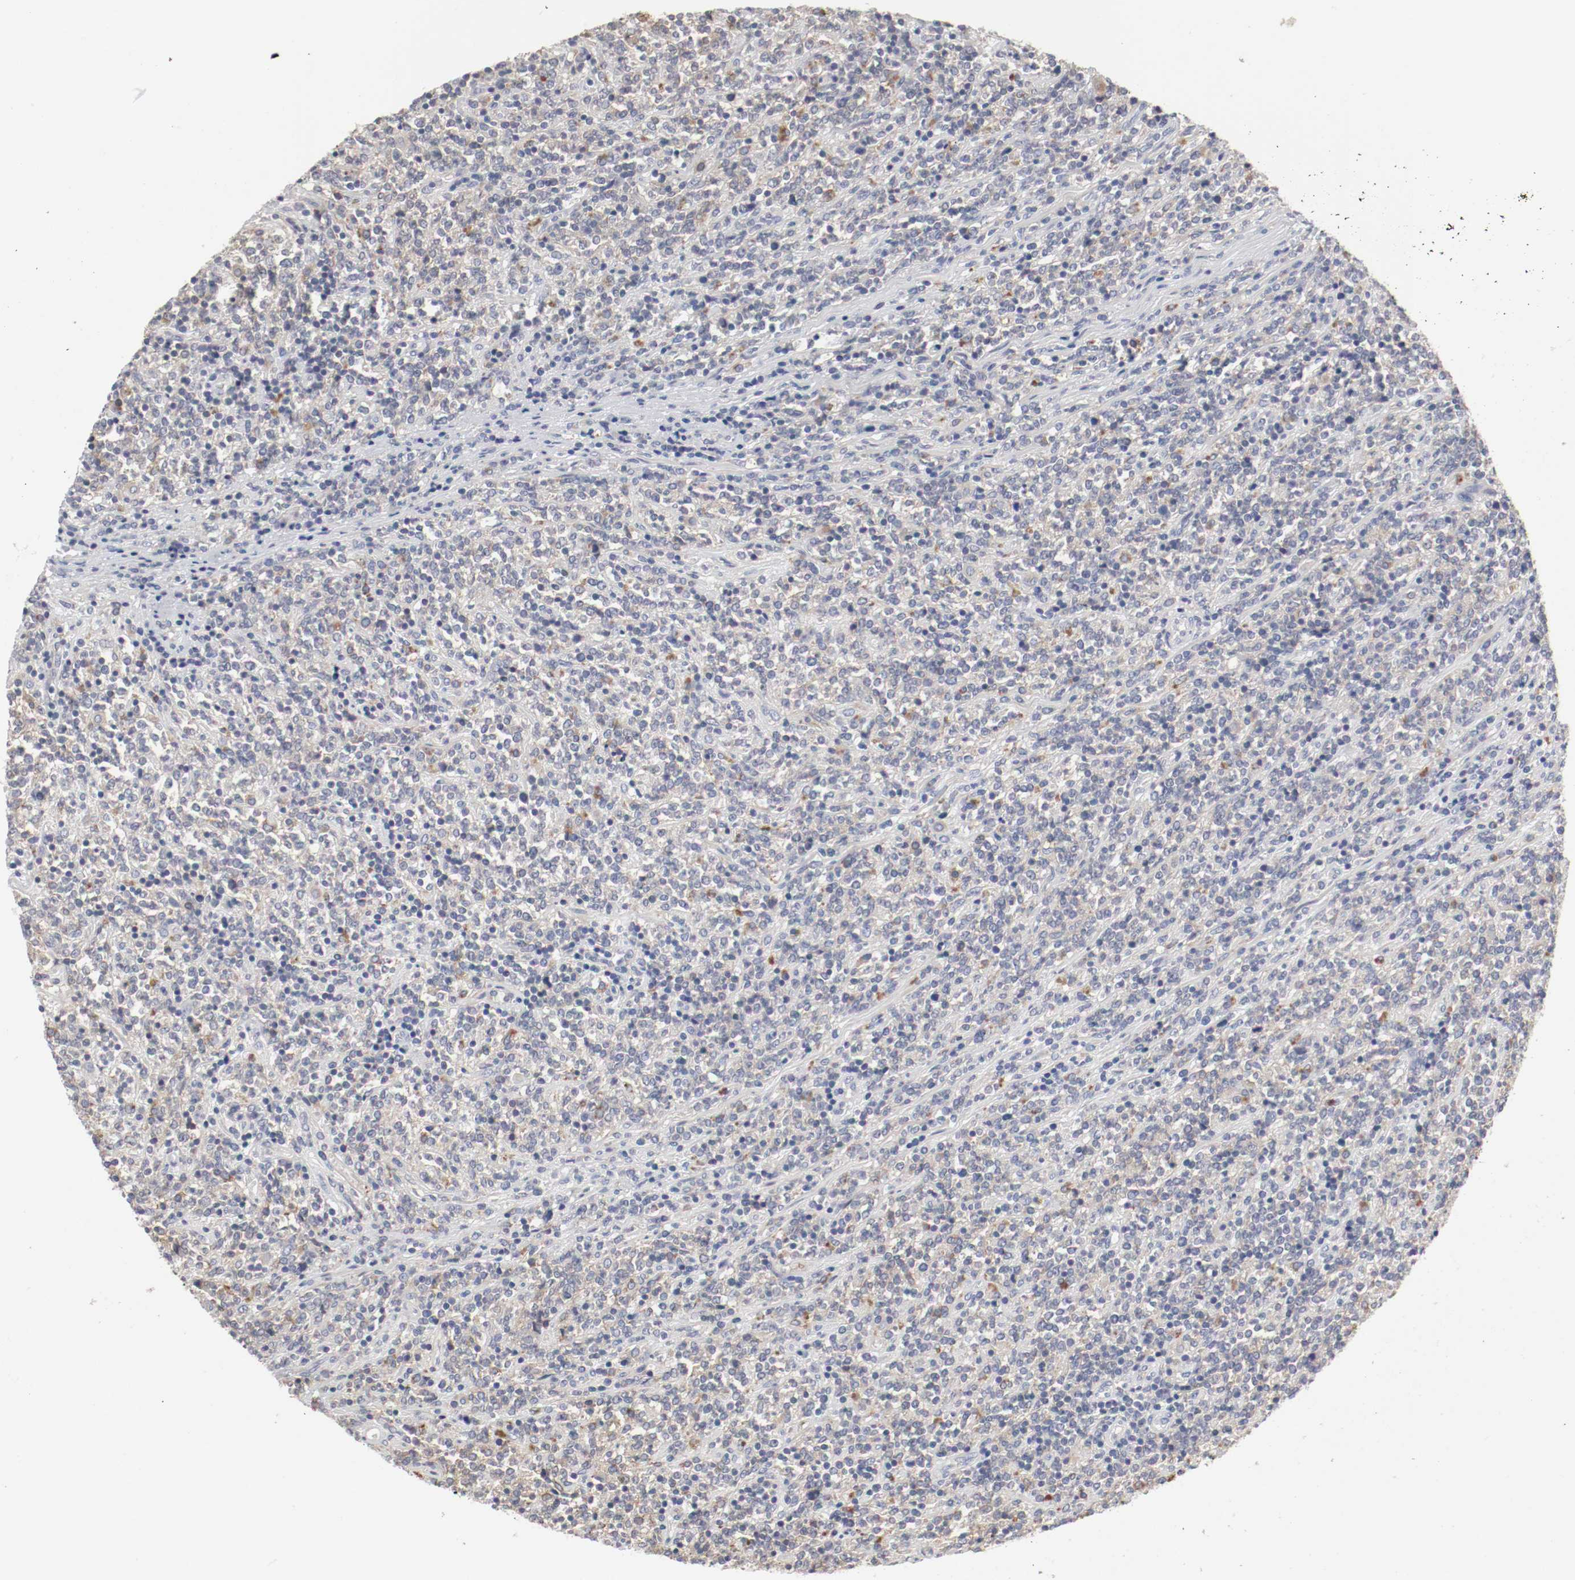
{"staining": {"intensity": "weak", "quantity": "25%-75%", "location": "cytoplasmic/membranous"}, "tissue": "lymphoma", "cell_type": "Tumor cells", "image_type": "cancer", "snomed": [{"axis": "morphology", "description": "Malignant lymphoma, non-Hodgkin's type, High grade"}, {"axis": "topography", "description": "Soft tissue"}], "caption": "Immunohistochemical staining of human malignant lymphoma, non-Hodgkin's type (high-grade) reveals weak cytoplasmic/membranous protein expression in approximately 25%-75% of tumor cells.", "gene": "FGFBP1", "patient": {"sex": "male", "age": 18}}